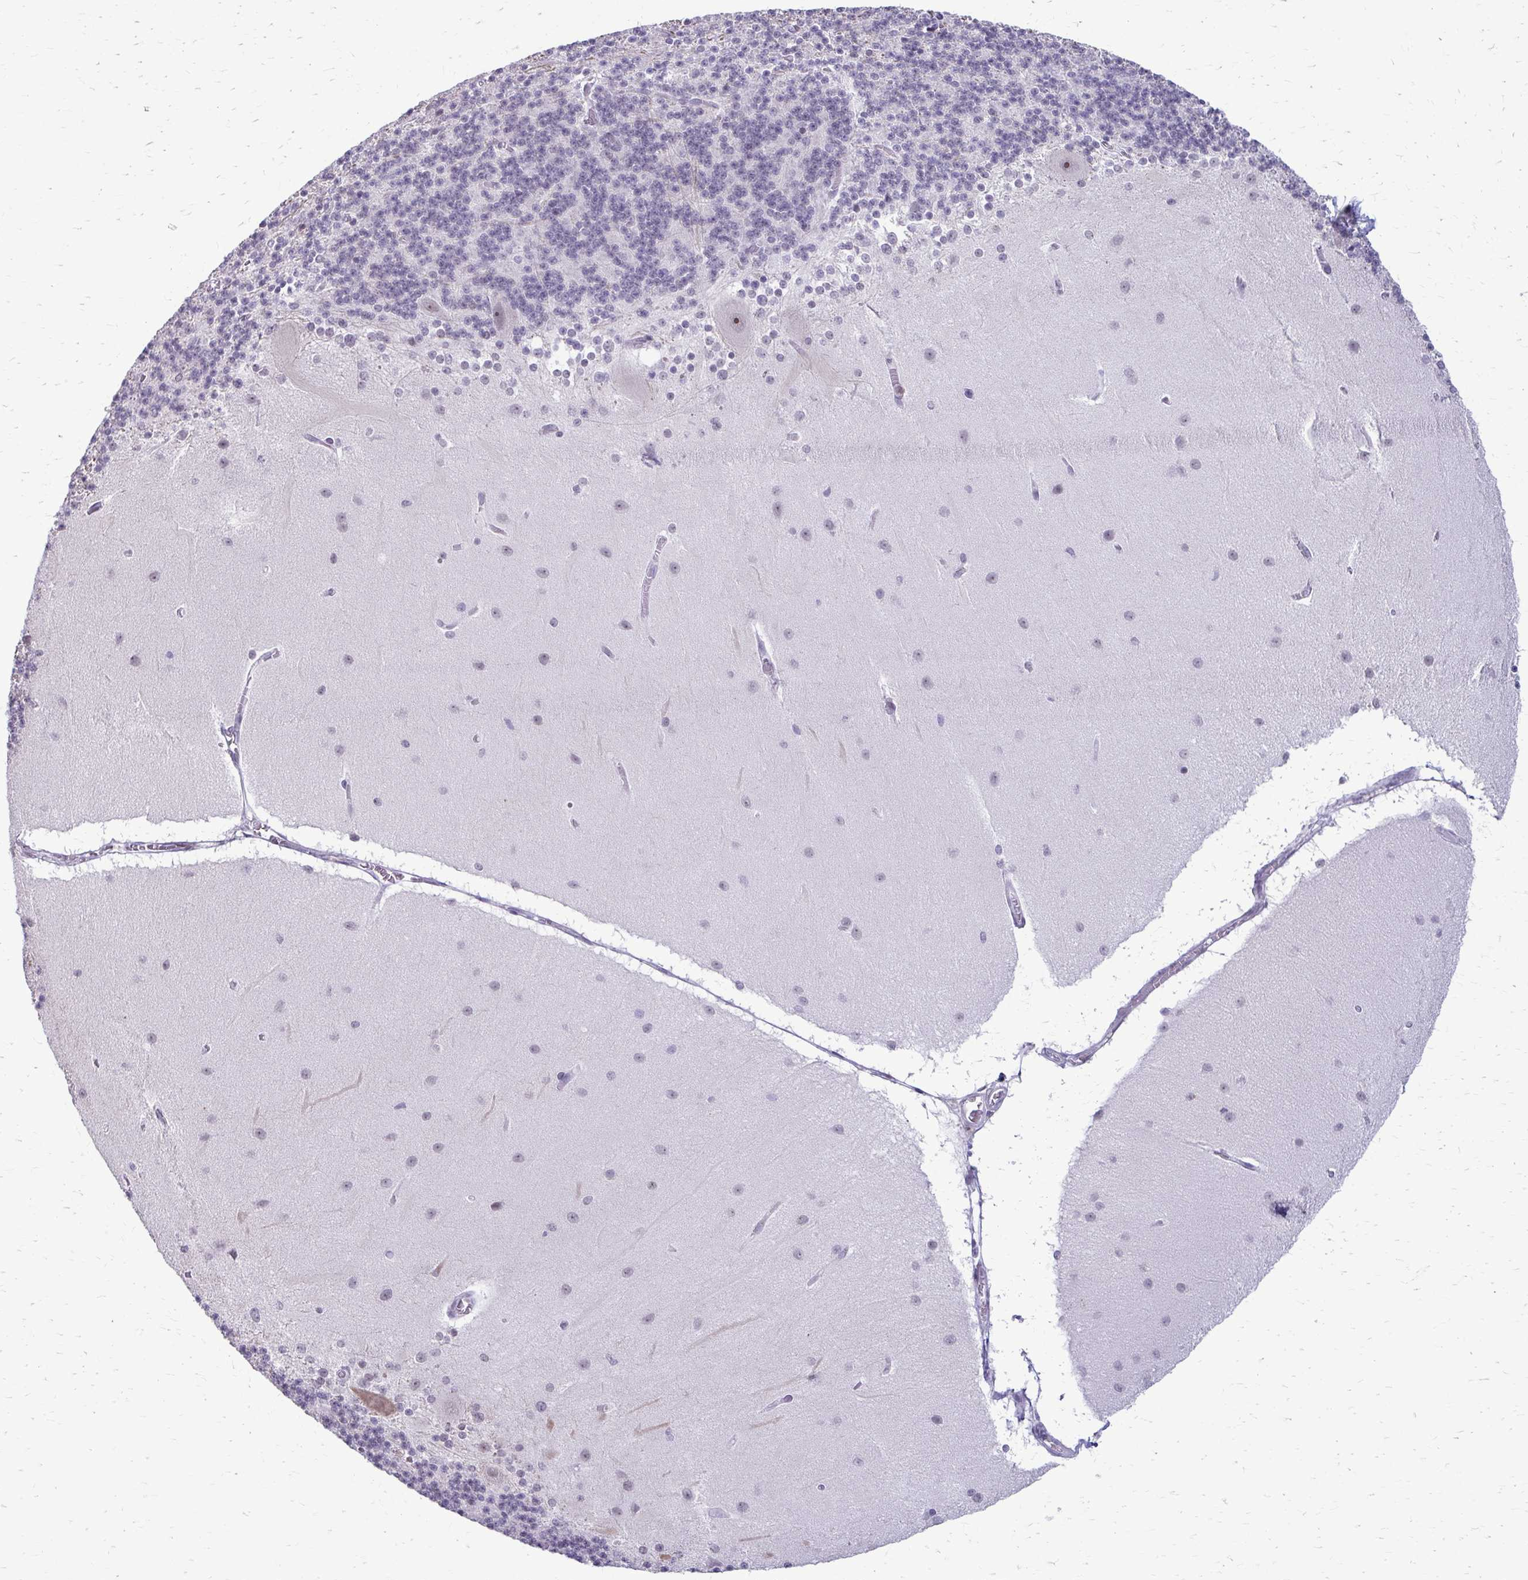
{"staining": {"intensity": "negative", "quantity": "none", "location": "none"}, "tissue": "cerebellum", "cell_type": "Cells in granular layer", "image_type": "normal", "snomed": [{"axis": "morphology", "description": "Normal tissue, NOS"}, {"axis": "topography", "description": "Cerebellum"}], "caption": "Image shows no significant protein staining in cells in granular layer of unremarkable cerebellum. (DAB immunohistochemistry with hematoxylin counter stain).", "gene": "PROSER1", "patient": {"sex": "female", "age": 54}}